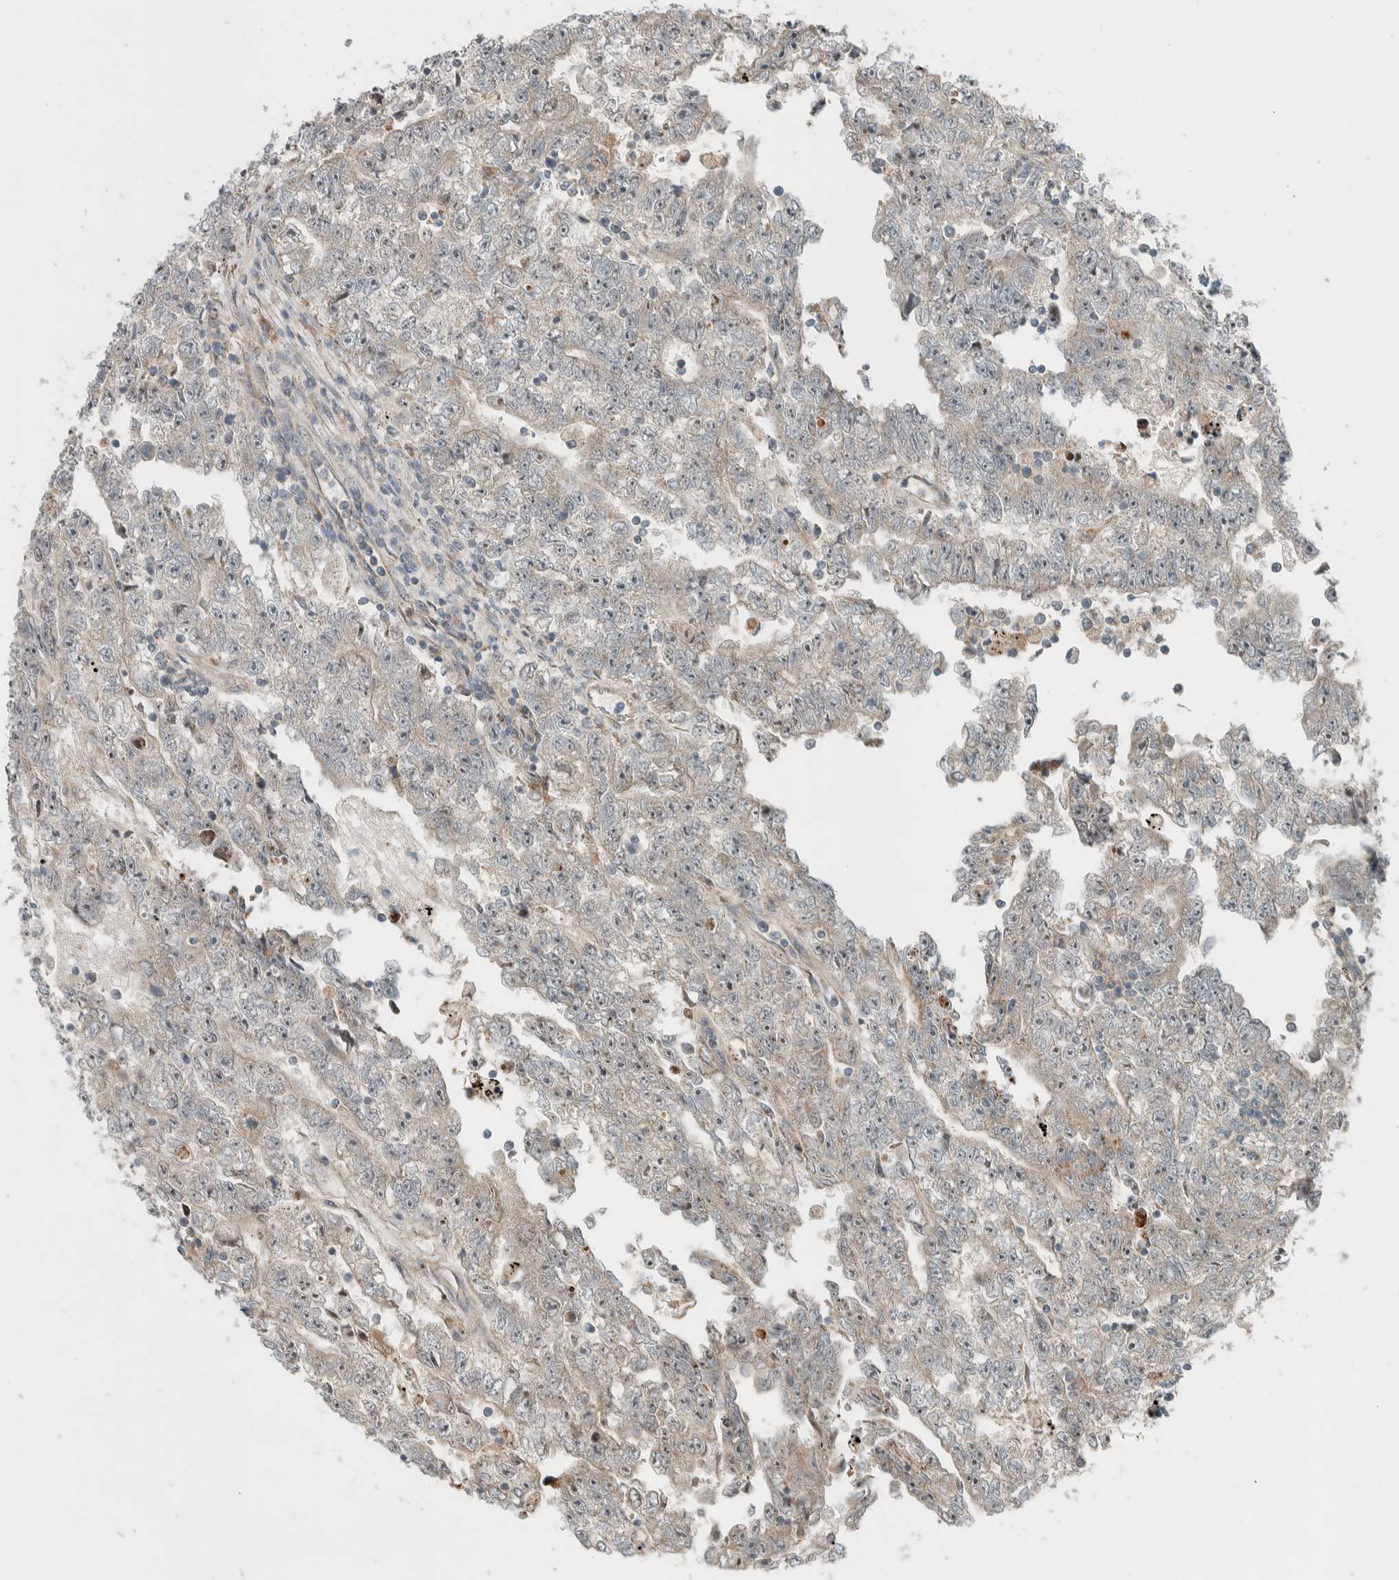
{"staining": {"intensity": "weak", "quantity": "<25%", "location": "nuclear"}, "tissue": "testis cancer", "cell_type": "Tumor cells", "image_type": "cancer", "snomed": [{"axis": "morphology", "description": "Carcinoma, Embryonal, NOS"}, {"axis": "topography", "description": "Testis"}], "caption": "Immunohistochemistry (IHC) of human testis embryonal carcinoma exhibits no expression in tumor cells.", "gene": "SLFN12L", "patient": {"sex": "male", "age": 25}}